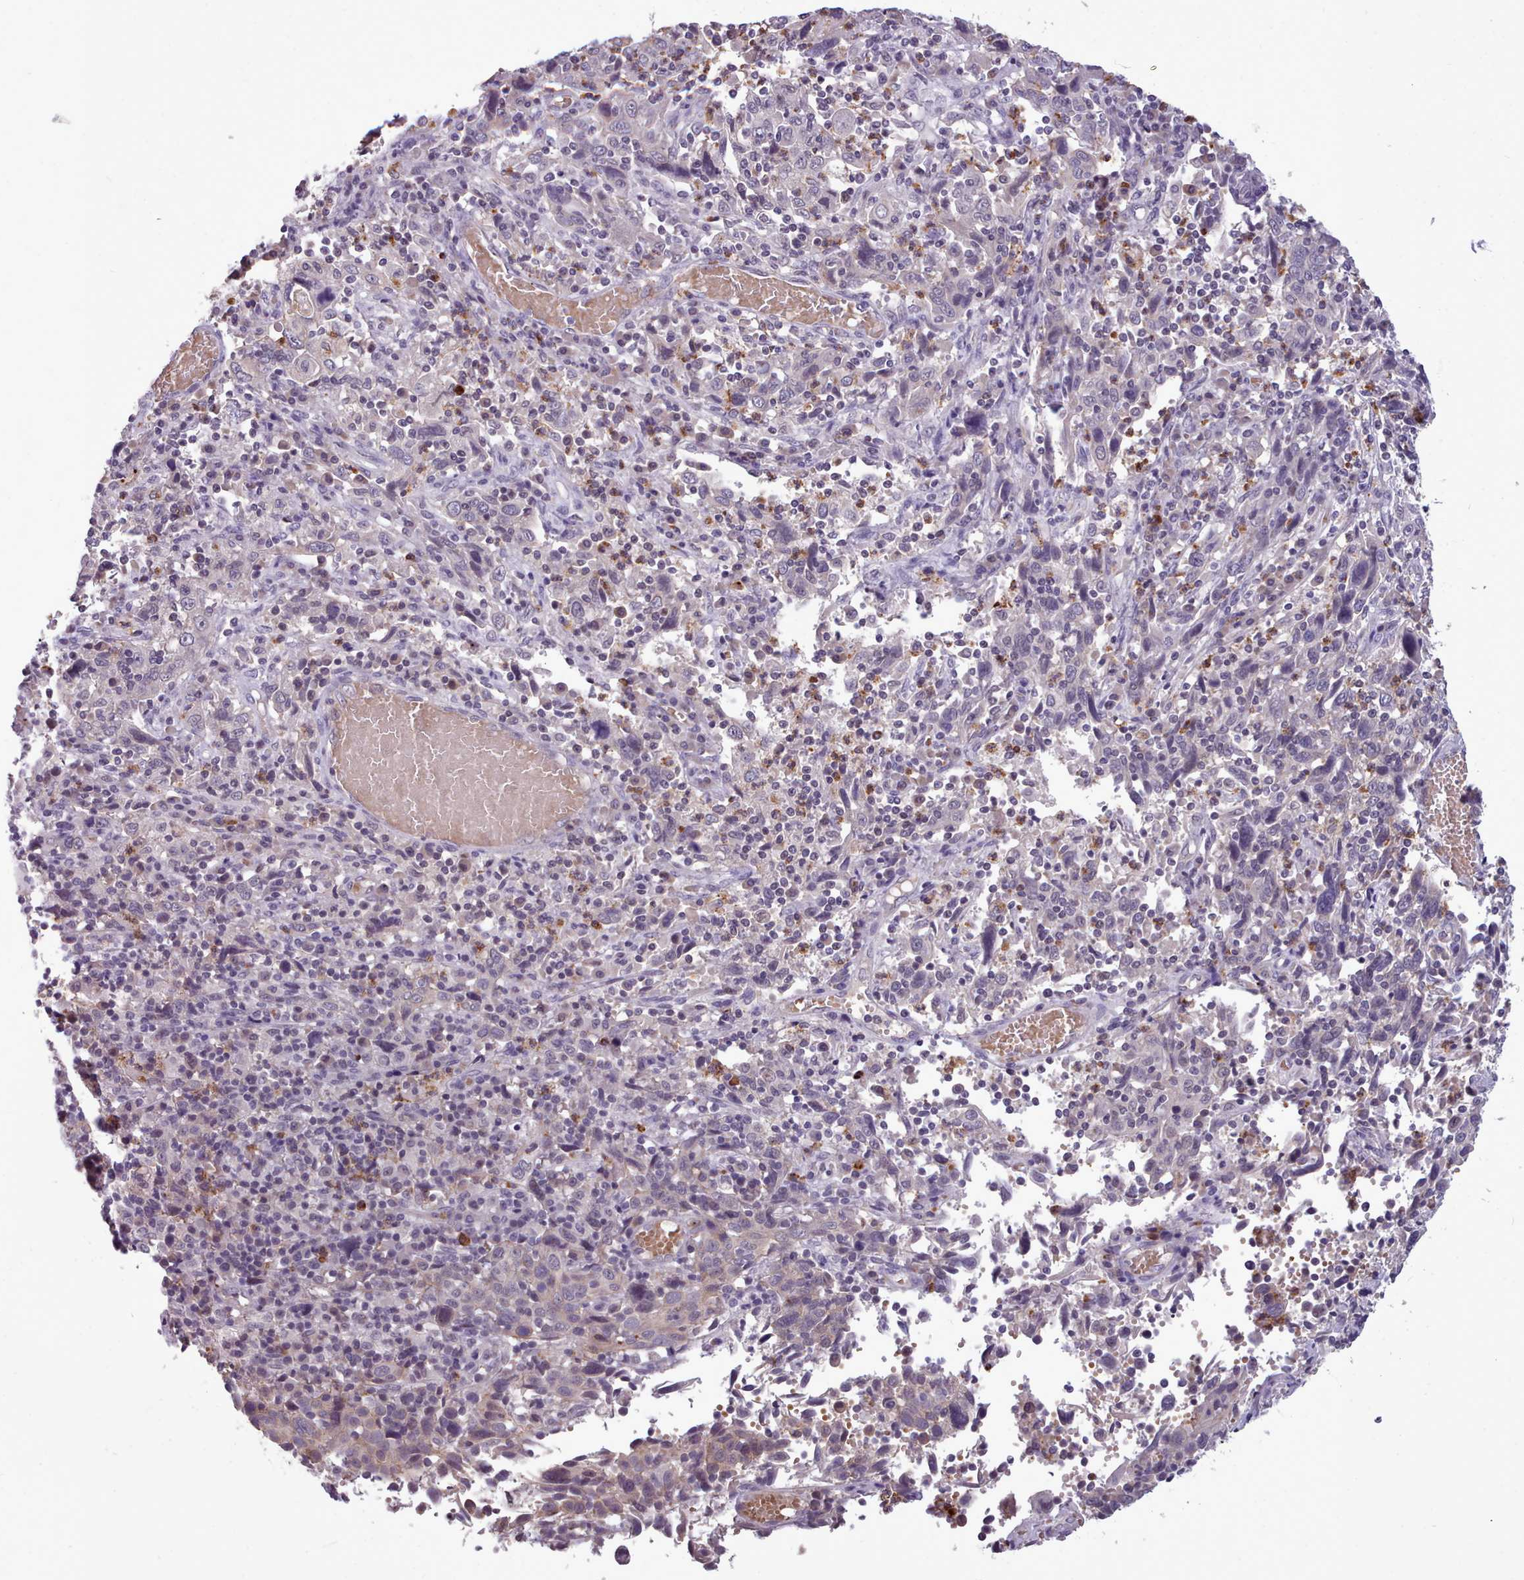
{"staining": {"intensity": "negative", "quantity": "none", "location": "none"}, "tissue": "cervical cancer", "cell_type": "Tumor cells", "image_type": "cancer", "snomed": [{"axis": "morphology", "description": "Squamous cell carcinoma, NOS"}, {"axis": "topography", "description": "Cervix"}], "caption": "This is an IHC micrograph of human cervical cancer (squamous cell carcinoma). There is no expression in tumor cells.", "gene": "KCTD16", "patient": {"sex": "female", "age": 46}}